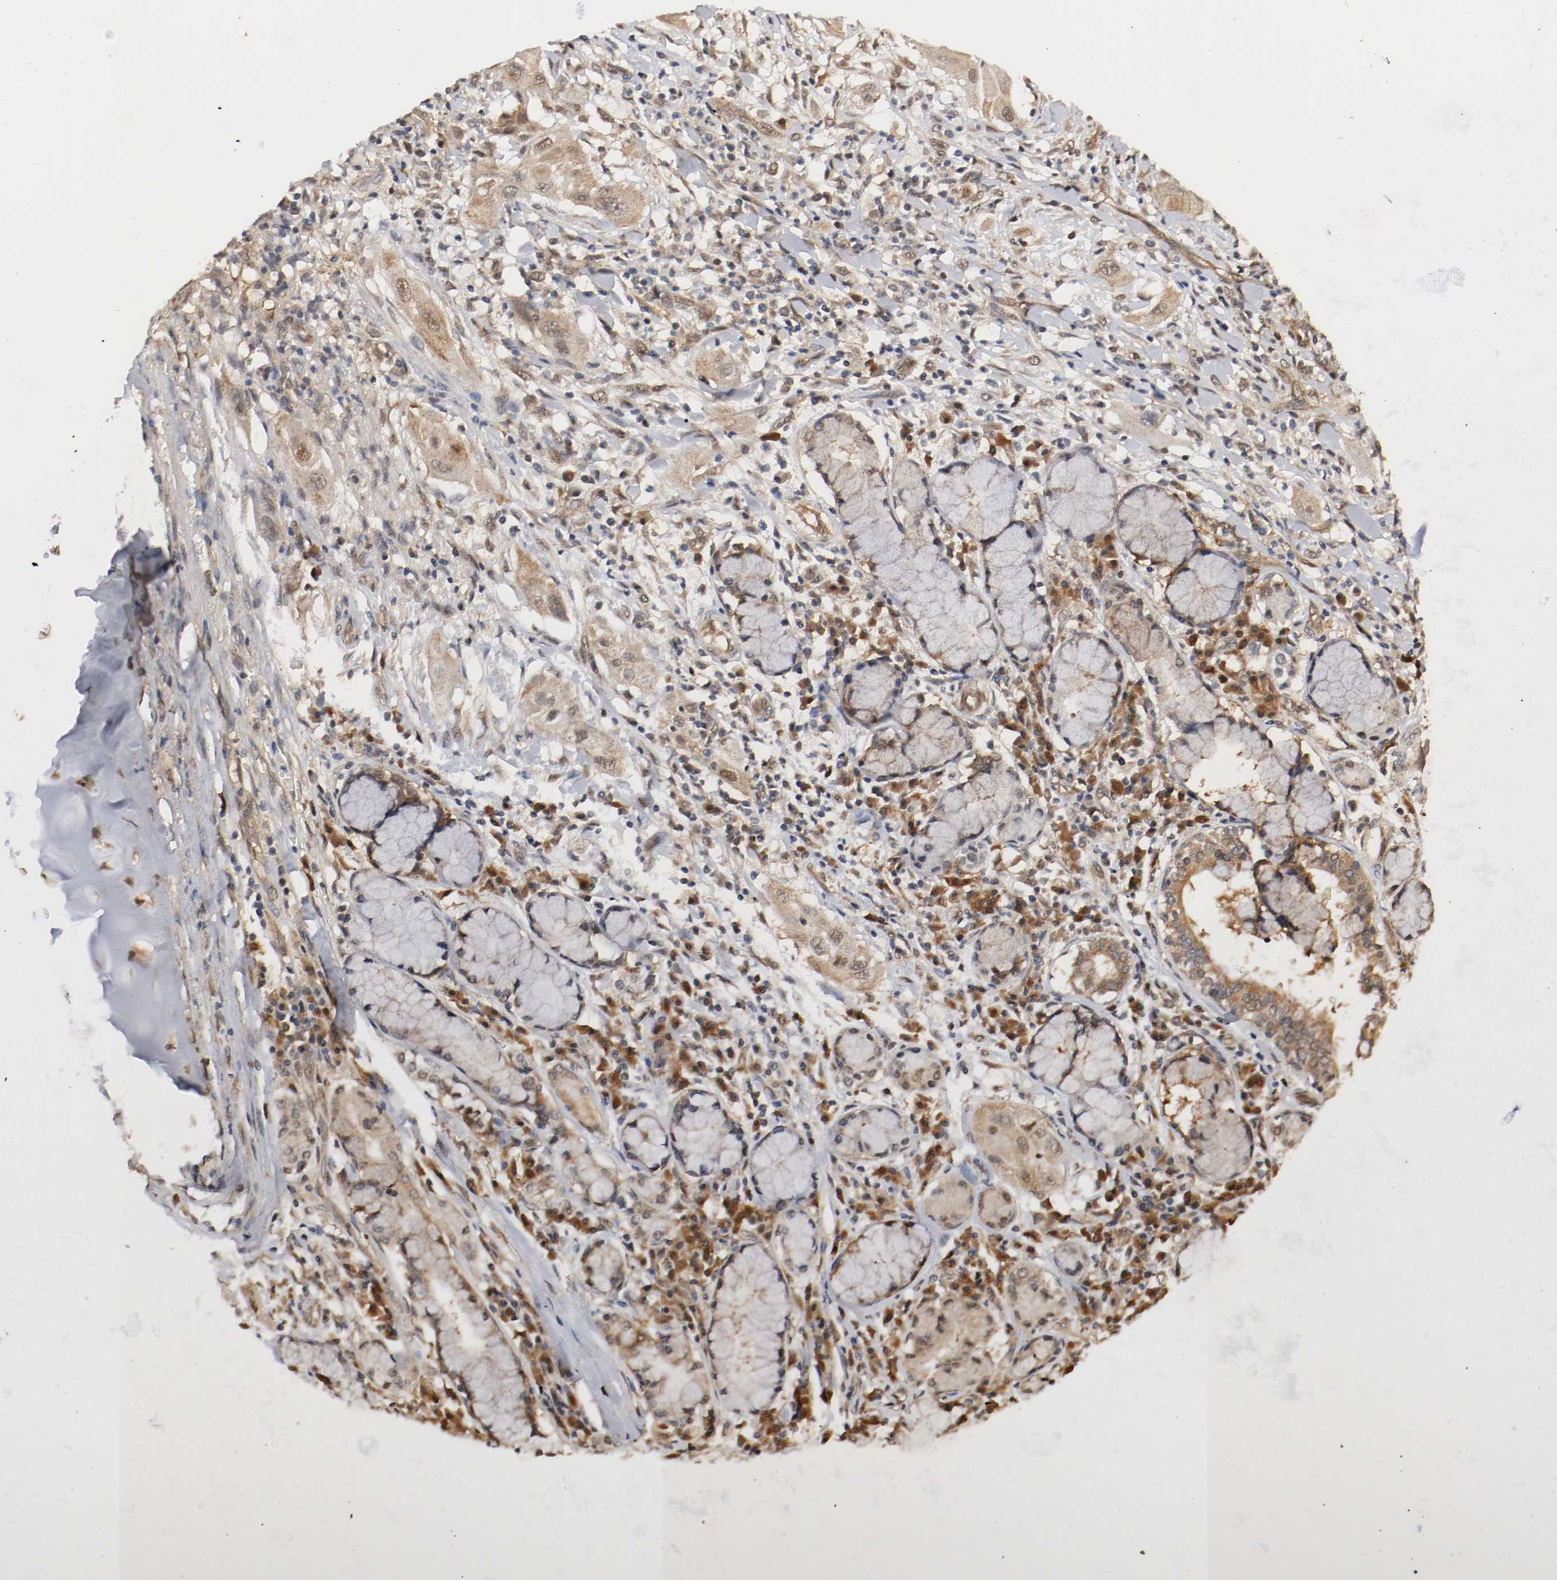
{"staining": {"intensity": "moderate", "quantity": ">75%", "location": "cytoplasmic/membranous,nuclear"}, "tissue": "lung cancer", "cell_type": "Tumor cells", "image_type": "cancer", "snomed": [{"axis": "morphology", "description": "Squamous cell carcinoma, NOS"}, {"axis": "topography", "description": "Lung"}], "caption": "A histopathology image showing moderate cytoplasmic/membranous and nuclear positivity in about >75% of tumor cells in lung cancer (squamous cell carcinoma), as visualized by brown immunohistochemical staining.", "gene": "AFG3L2", "patient": {"sex": "female", "age": 47}}